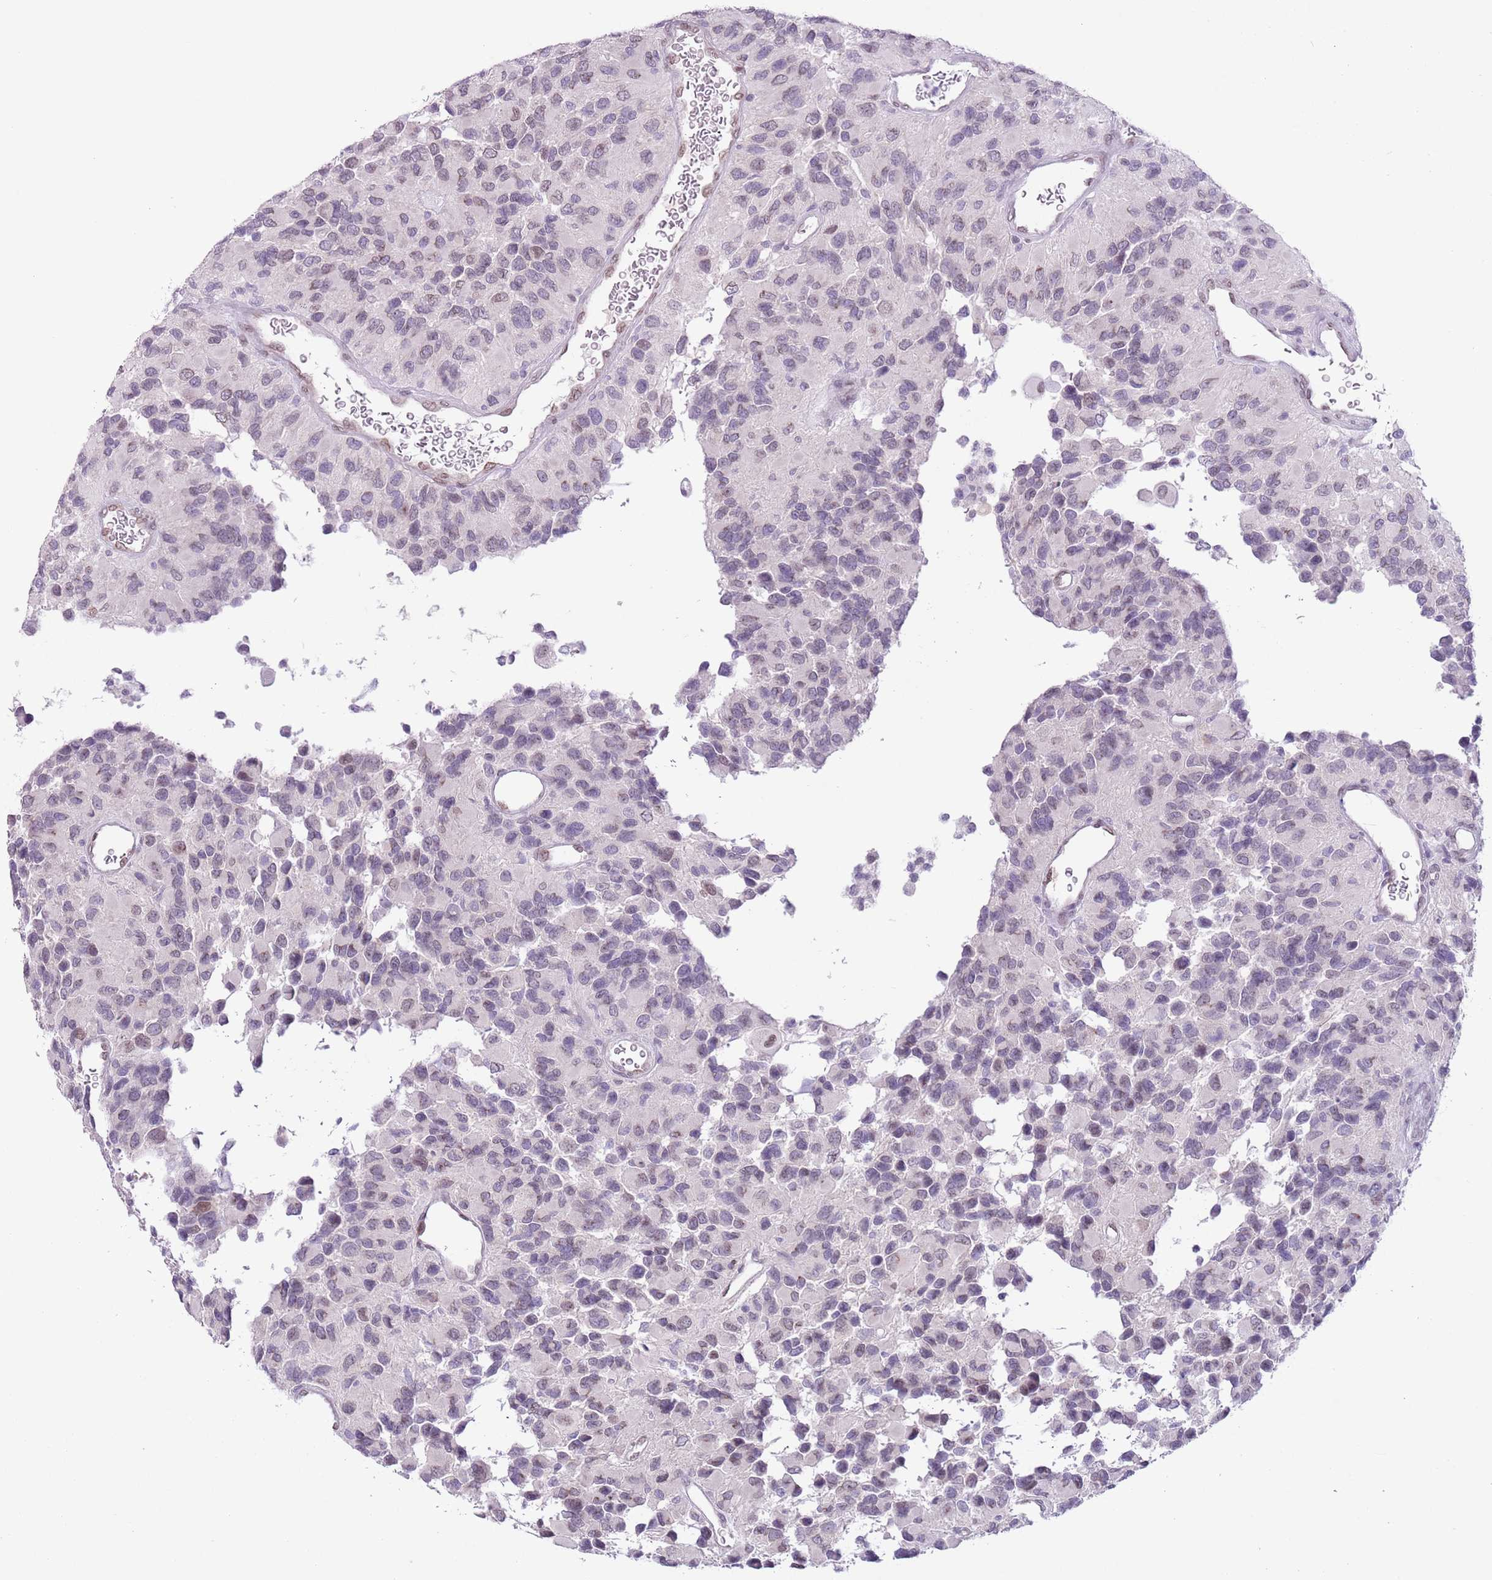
{"staining": {"intensity": "weak", "quantity": "<25%", "location": "cytoplasmic/membranous,nuclear"}, "tissue": "glioma", "cell_type": "Tumor cells", "image_type": "cancer", "snomed": [{"axis": "morphology", "description": "Glioma, malignant, High grade"}, {"axis": "topography", "description": "Brain"}], "caption": "IHC photomicrograph of neoplastic tissue: high-grade glioma (malignant) stained with DAB reveals no significant protein expression in tumor cells.", "gene": "ZGLP1", "patient": {"sex": "male", "age": 77}}